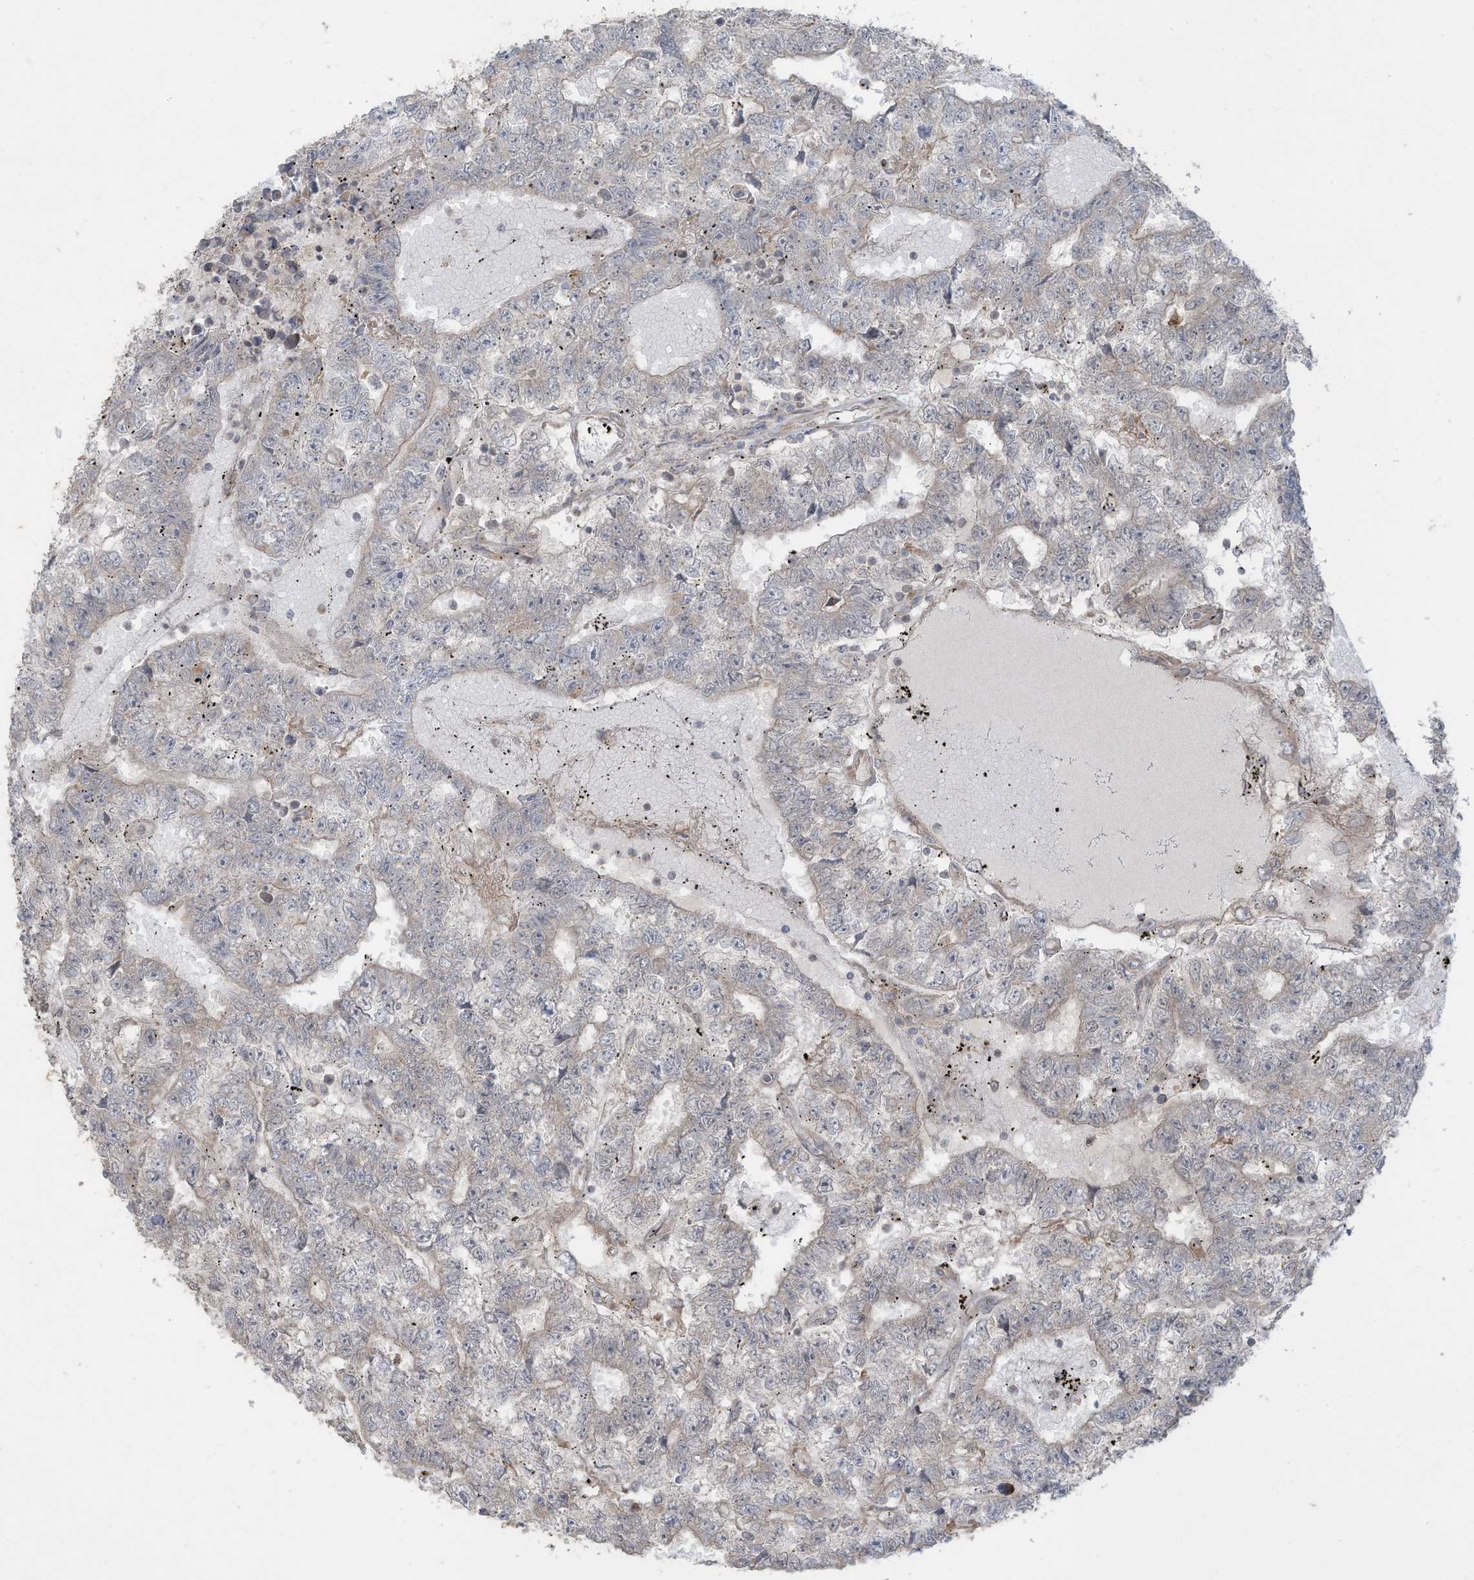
{"staining": {"intensity": "negative", "quantity": "none", "location": "none"}, "tissue": "testis cancer", "cell_type": "Tumor cells", "image_type": "cancer", "snomed": [{"axis": "morphology", "description": "Carcinoma, Embryonal, NOS"}, {"axis": "topography", "description": "Testis"}], "caption": "Tumor cells are negative for protein expression in human testis cancer. The staining was performed using DAB to visualize the protein expression in brown, while the nuclei were stained in blue with hematoxylin (Magnification: 20x).", "gene": "MAGIX", "patient": {"sex": "male", "age": 25}}